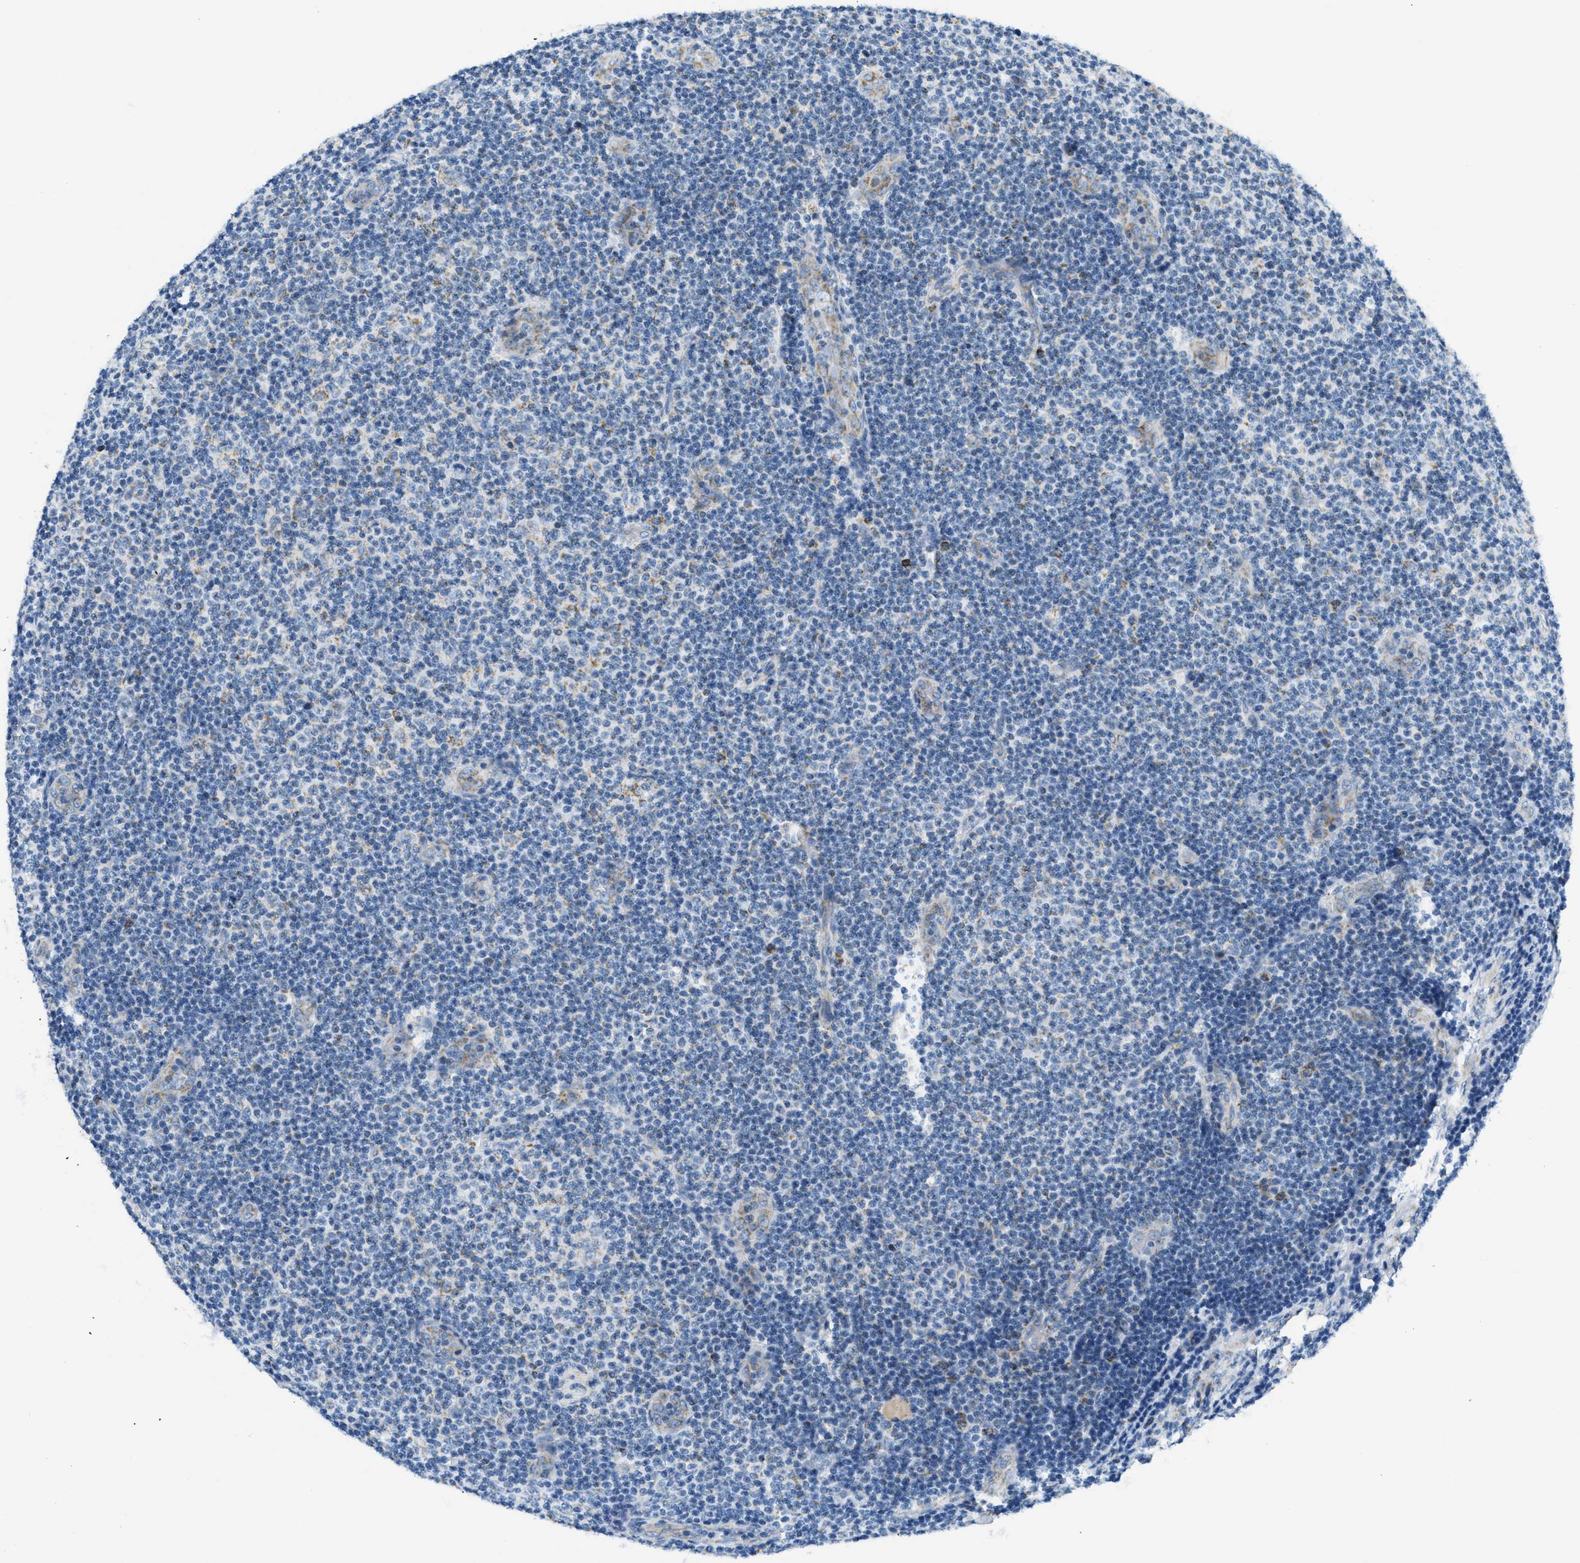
{"staining": {"intensity": "negative", "quantity": "none", "location": "none"}, "tissue": "lymphoma", "cell_type": "Tumor cells", "image_type": "cancer", "snomed": [{"axis": "morphology", "description": "Malignant lymphoma, non-Hodgkin's type, Low grade"}, {"axis": "topography", "description": "Lymph node"}], "caption": "Immunohistochemistry photomicrograph of neoplastic tissue: low-grade malignant lymphoma, non-Hodgkin's type stained with DAB (3,3'-diaminobenzidine) displays no significant protein expression in tumor cells. (DAB (3,3'-diaminobenzidine) IHC visualized using brightfield microscopy, high magnification).", "gene": "ACADVL", "patient": {"sex": "male", "age": 83}}